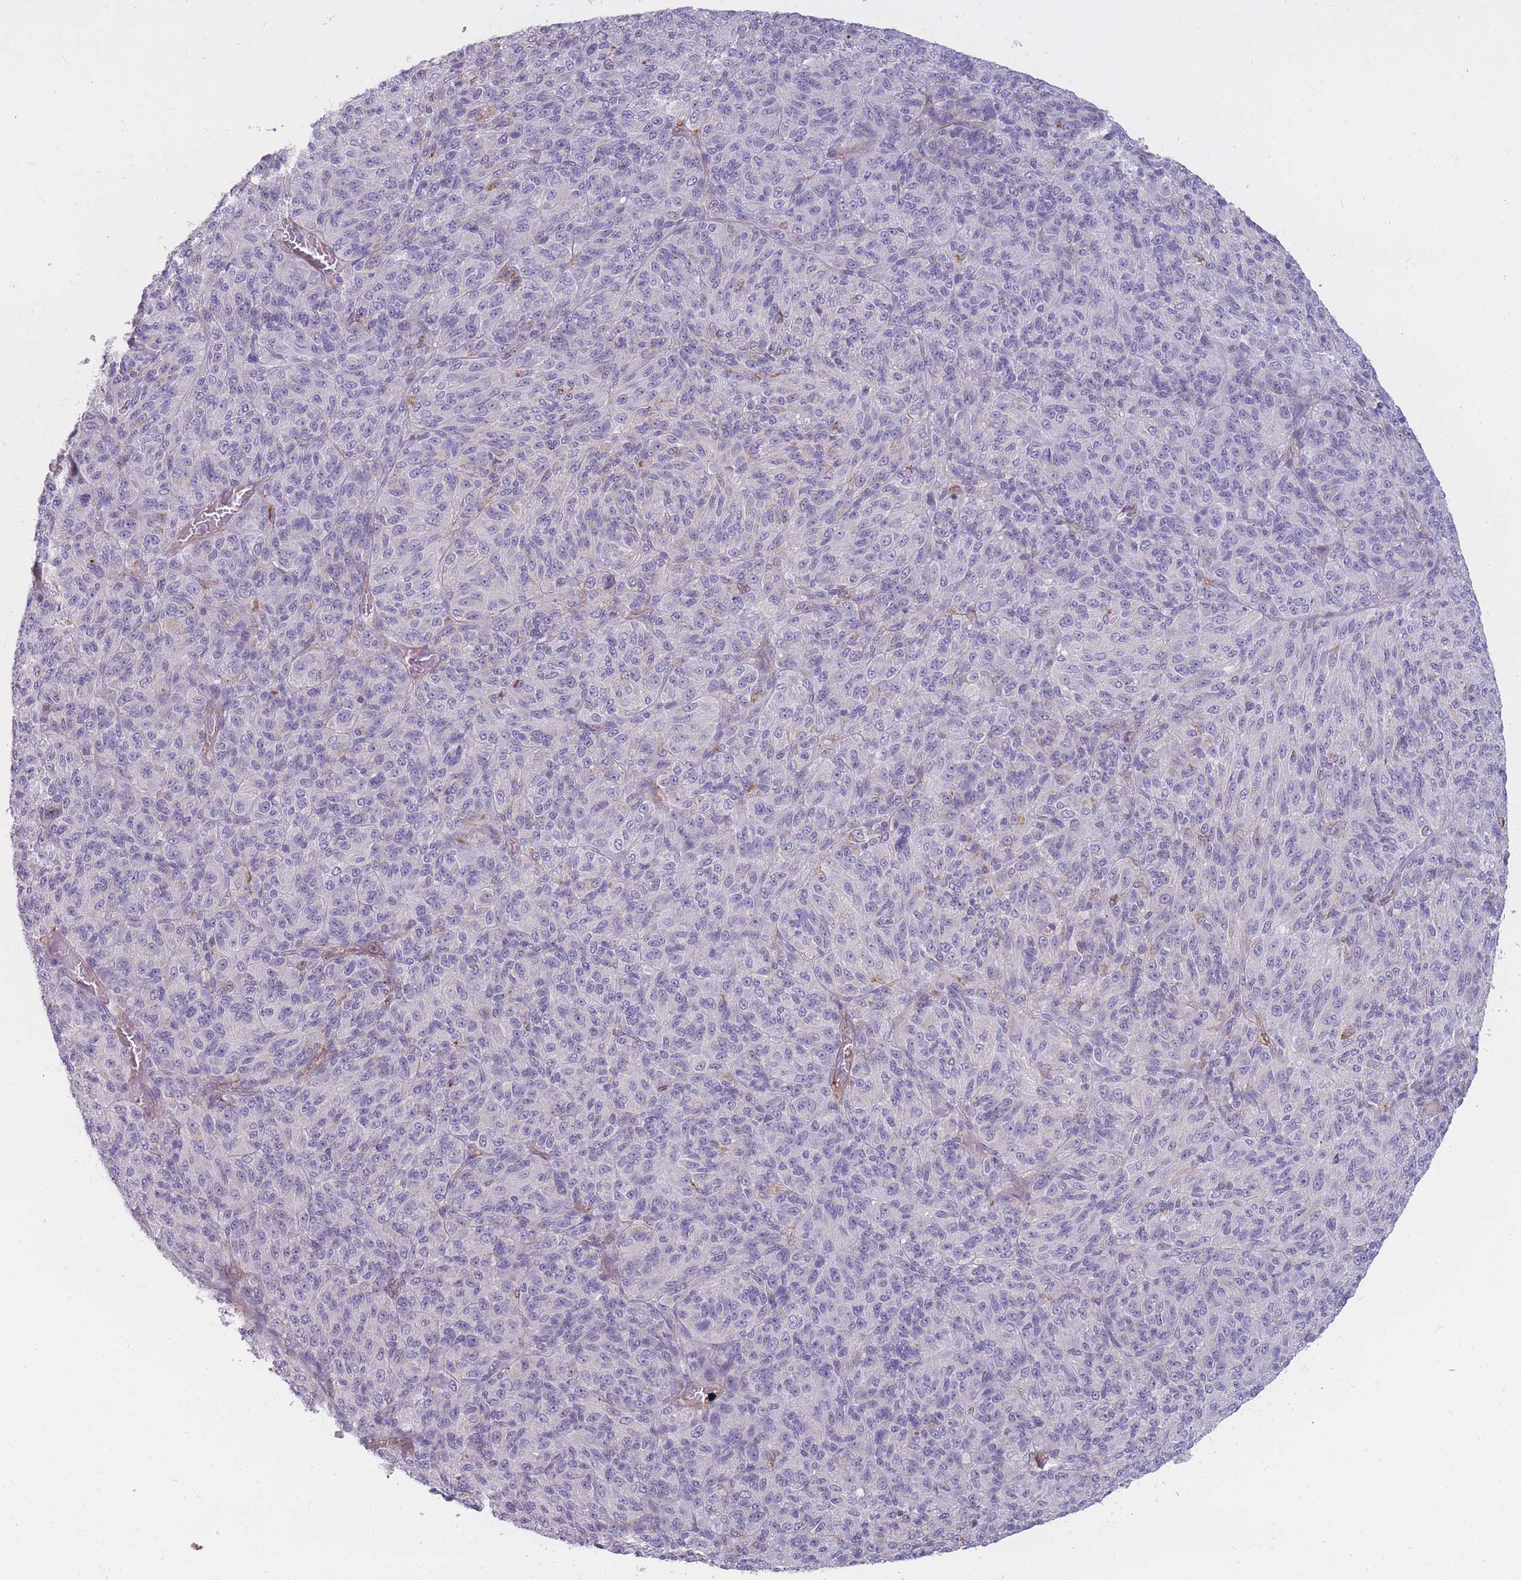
{"staining": {"intensity": "negative", "quantity": "none", "location": "none"}, "tissue": "melanoma", "cell_type": "Tumor cells", "image_type": "cancer", "snomed": [{"axis": "morphology", "description": "Malignant melanoma, Metastatic site"}, {"axis": "topography", "description": "Brain"}], "caption": "An immunohistochemistry micrograph of malignant melanoma (metastatic site) is shown. There is no staining in tumor cells of malignant melanoma (metastatic site).", "gene": "GNA11", "patient": {"sex": "female", "age": 56}}